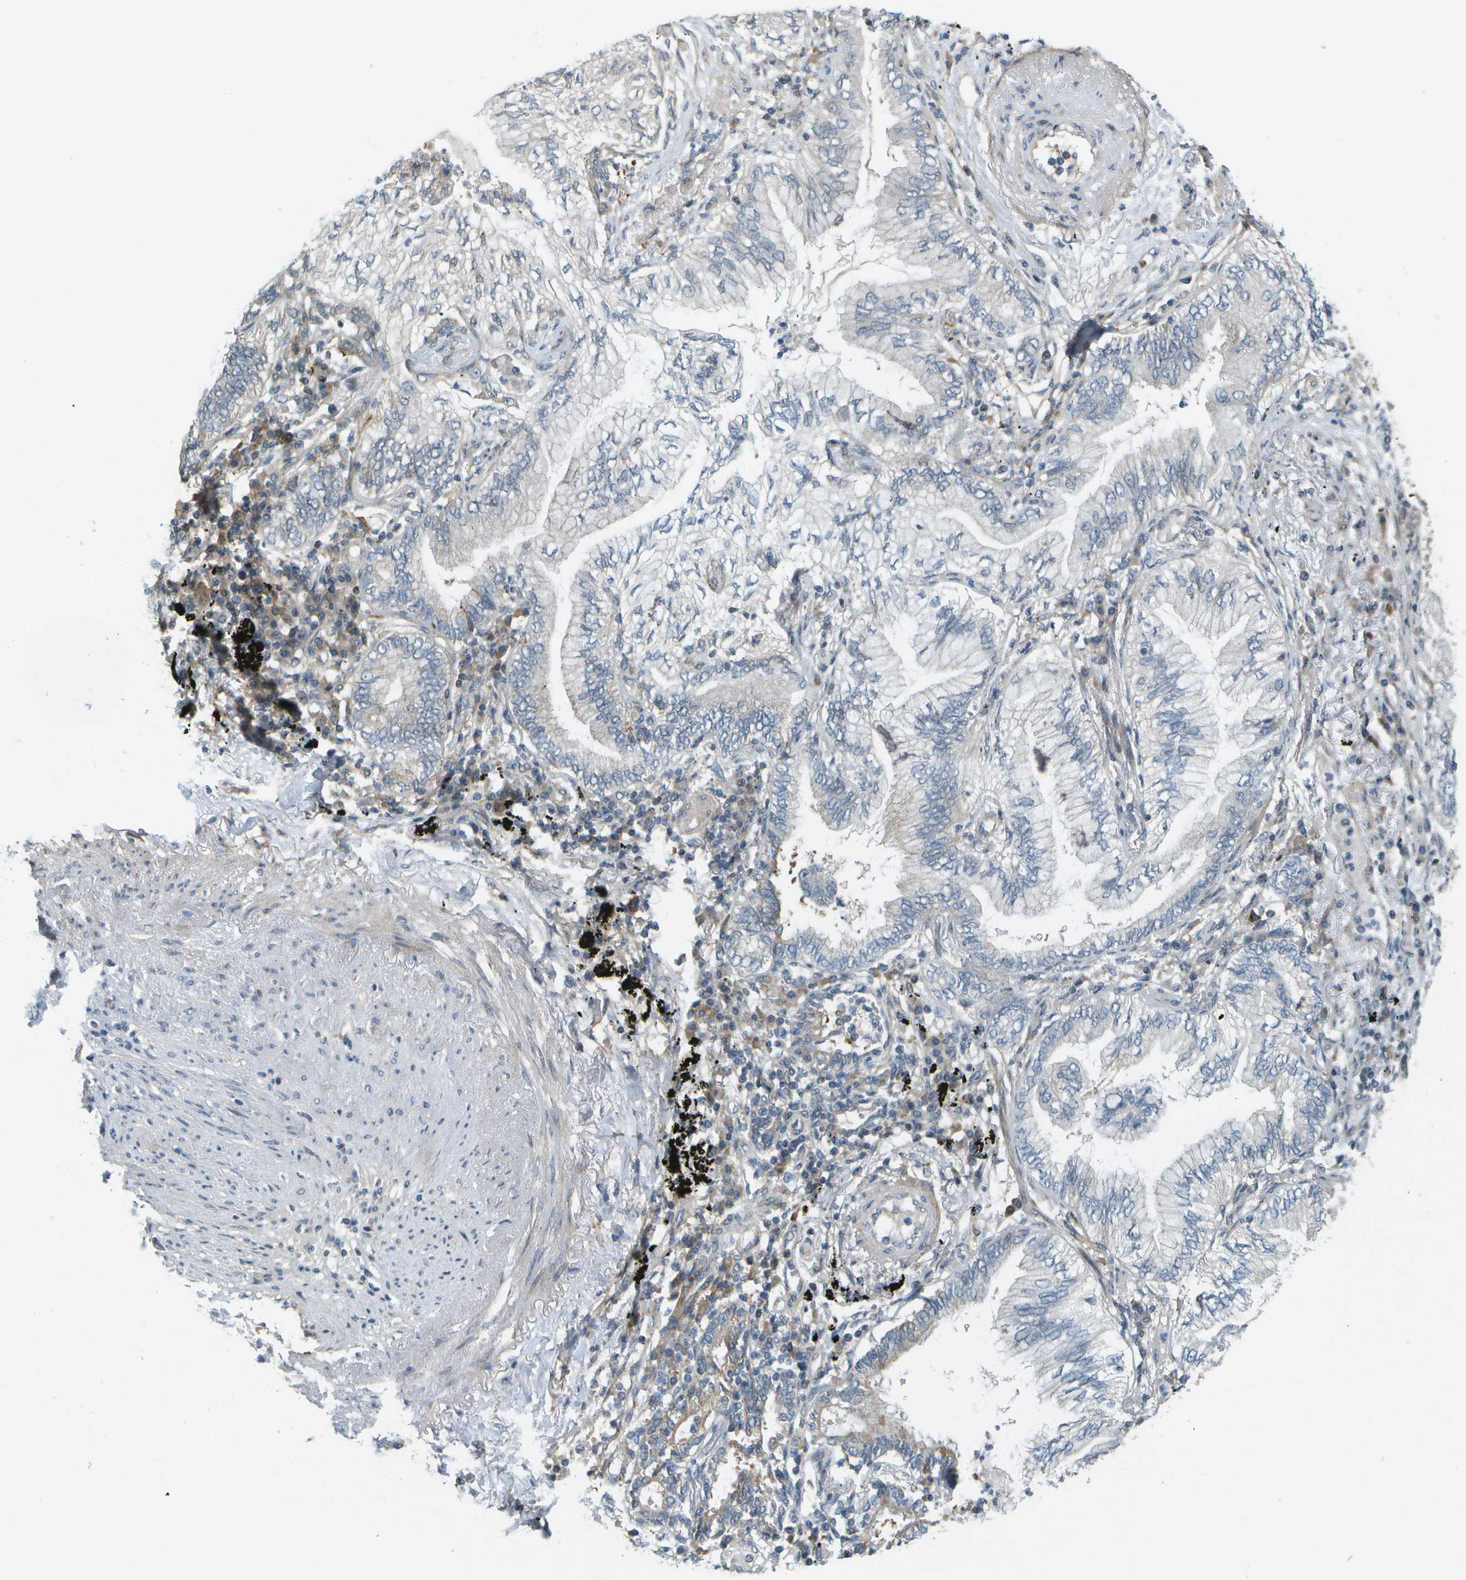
{"staining": {"intensity": "negative", "quantity": "none", "location": "none"}, "tissue": "lung cancer", "cell_type": "Tumor cells", "image_type": "cancer", "snomed": [{"axis": "morphology", "description": "Normal tissue, NOS"}, {"axis": "morphology", "description": "Adenocarcinoma, NOS"}, {"axis": "topography", "description": "Bronchus"}, {"axis": "topography", "description": "Lung"}], "caption": "Immunohistochemistry (IHC) micrograph of neoplastic tissue: lung cancer stained with DAB (3,3'-diaminobenzidine) reveals no significant protein staining in tumor cells.", "gene": "WNK2", "patient": {"sex": "female", "age": 70}}